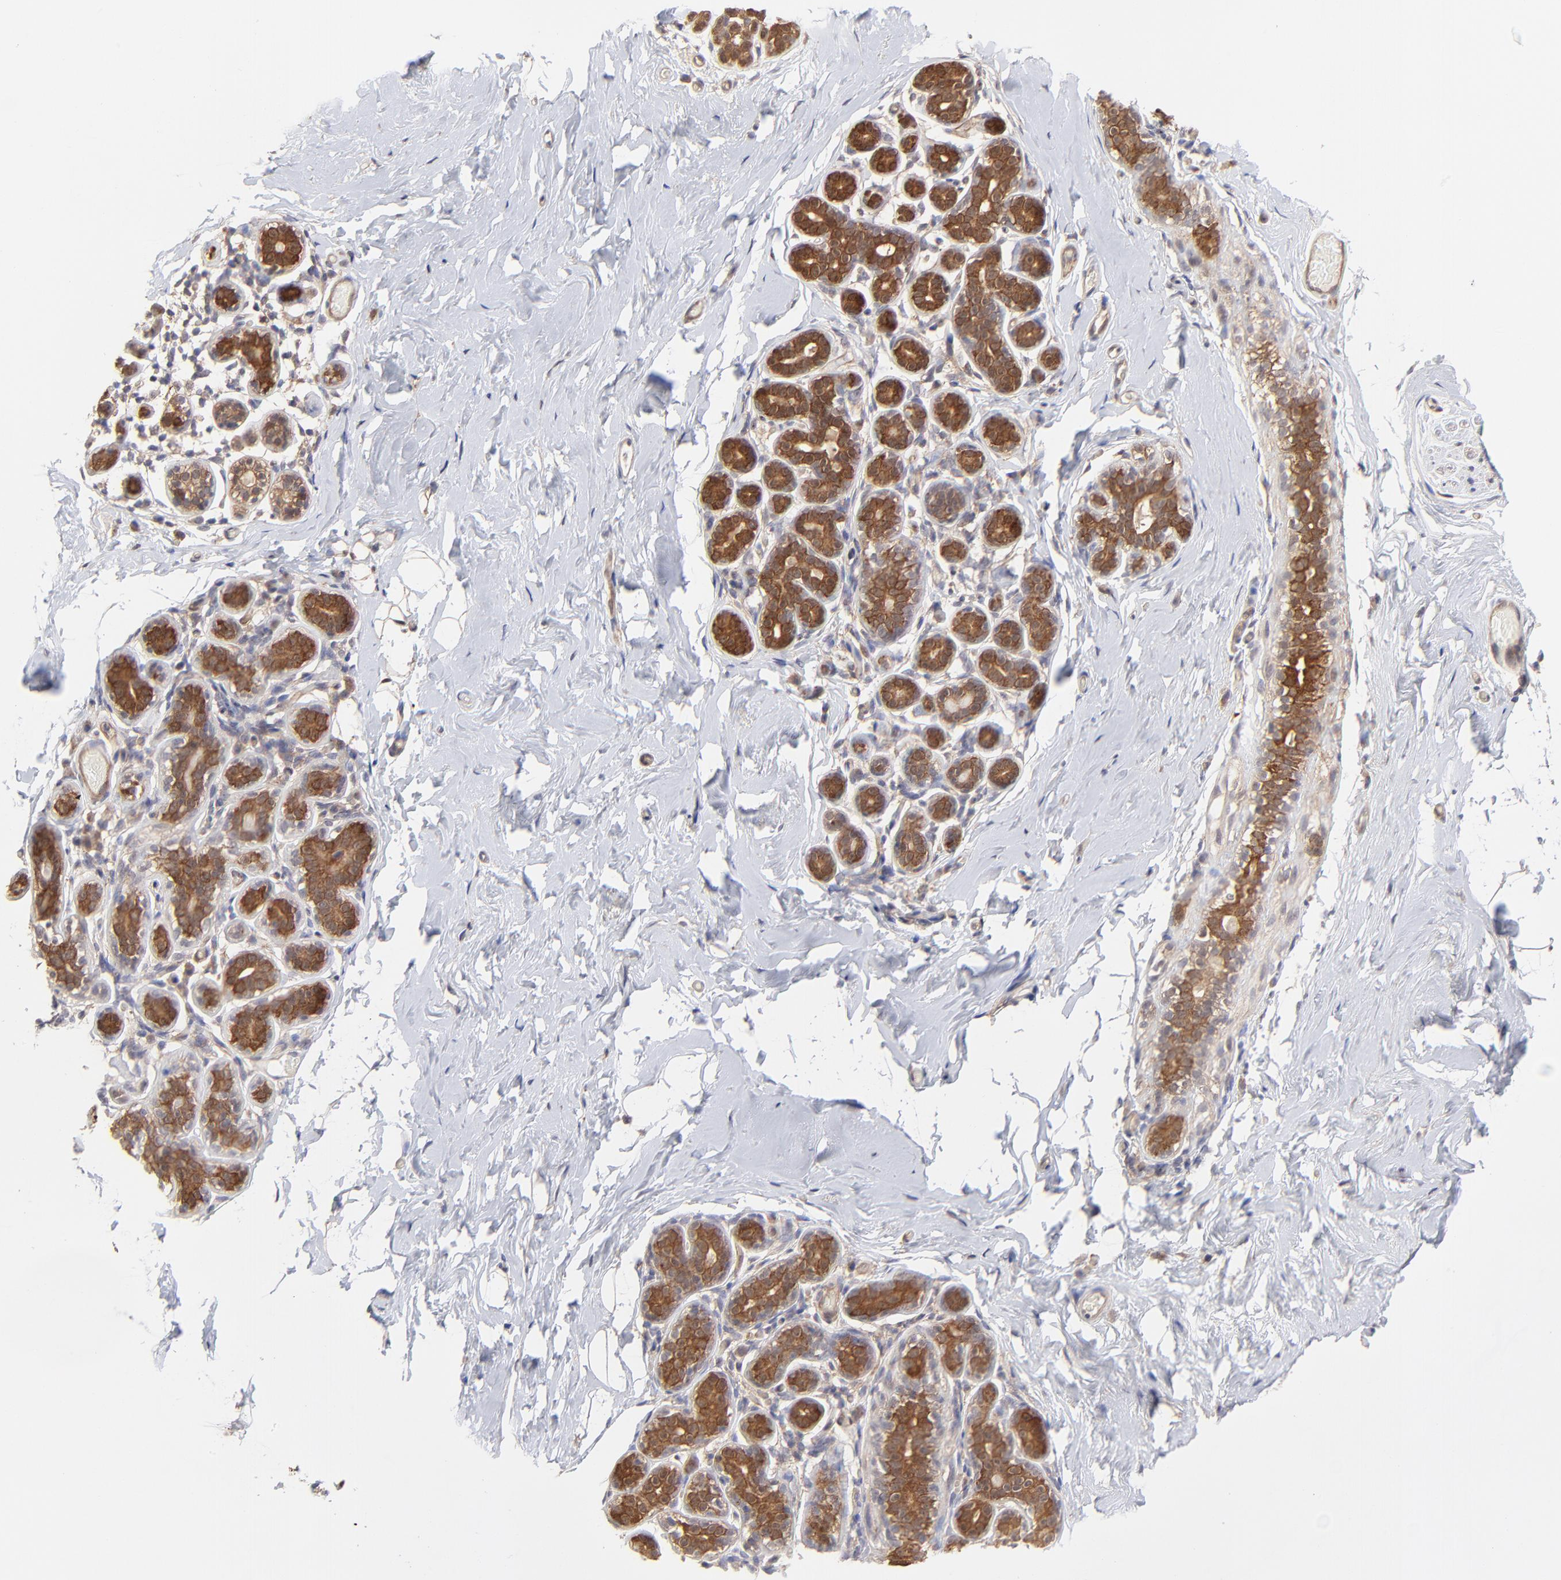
{"staining": {"intensity": "negative", "quantity": "none", "location": "none"}, "tissue": "breast", "cell_type": "Adipocytes", "image_type": "normal", "snomed": [{"axis": "morphology", "description": "Normal tissue, NOS"}, {"axis": "topography", "description": "Breast"}, {"axis": "topography", "description": "Soft tissue"}], "caption": "This histopathology image is of benign breast stained with immunohistochemistry to label a protein in brown with the nuclei are counter-stained blue. There is no expression in adipocytes.", "gene": "GART", "patient": {"sex": "female", "age": 75}}